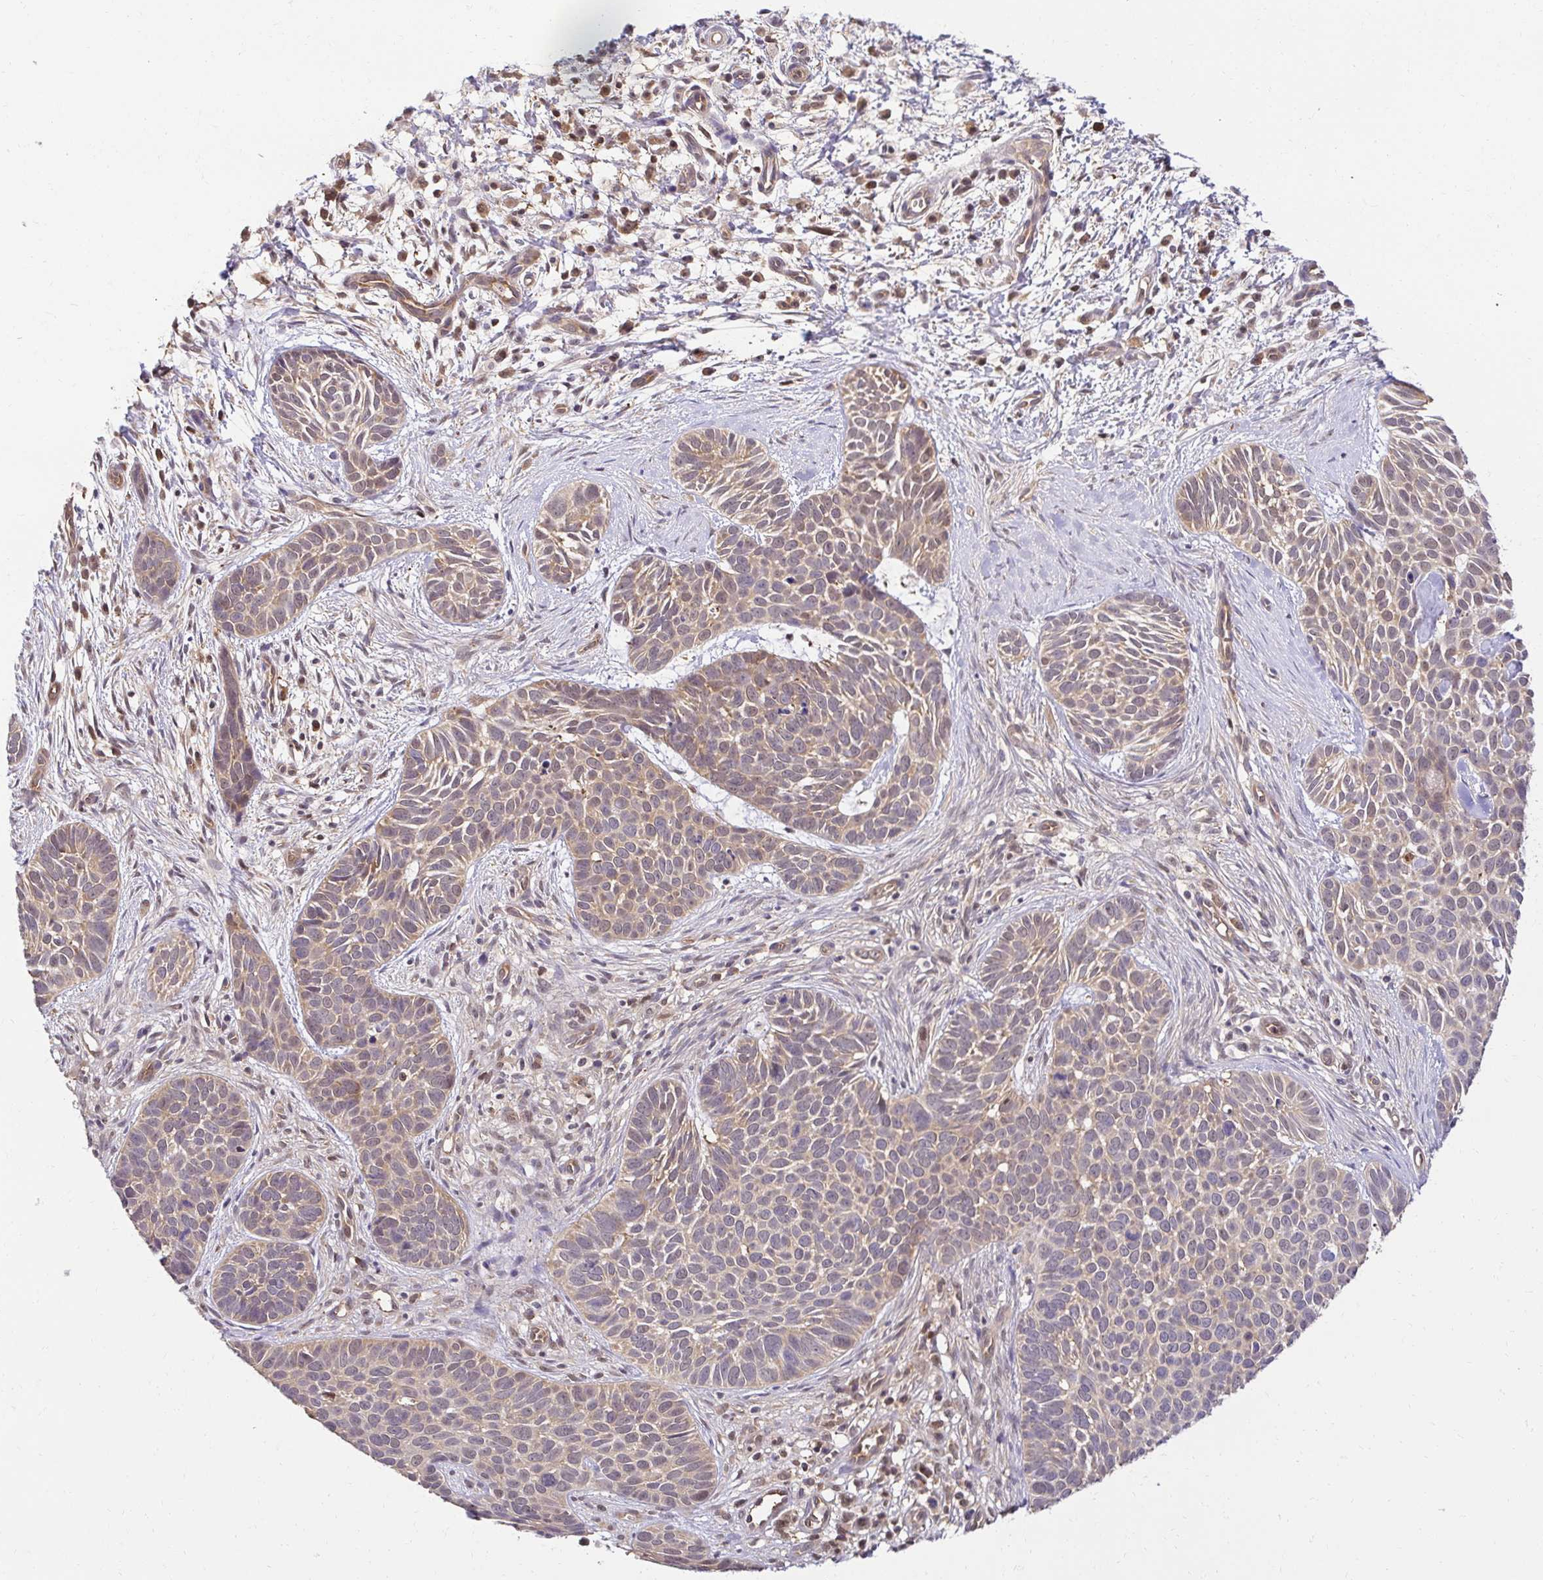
{"staining": {"intensity": "weak", "quantity": ">75%", "location": "cytoplasmic/membranous,nuclear"}, "tissue": "skin cancer", "cell_type": "Tumor cells", "image_type": "cancer", "snomed": [{"axis": "morphology", "description": "Basal cell carcinoma"}, {"axis": "topography", "description": "Skin"}], "caption": "High-power microscopy captured an immunohistochemistry (IHC) image of skin cancer (basal cell carcinoma), revealing weak cytoplasmic/membranous and nuclear staining in about >75% of tumor cells. Using DAB (brown) and hematoxylin (blue) stains, captured at high magnification using brightfield microscopy.", "gene": "PSMA4", "patient": {"sex": "male", "age": 69}}